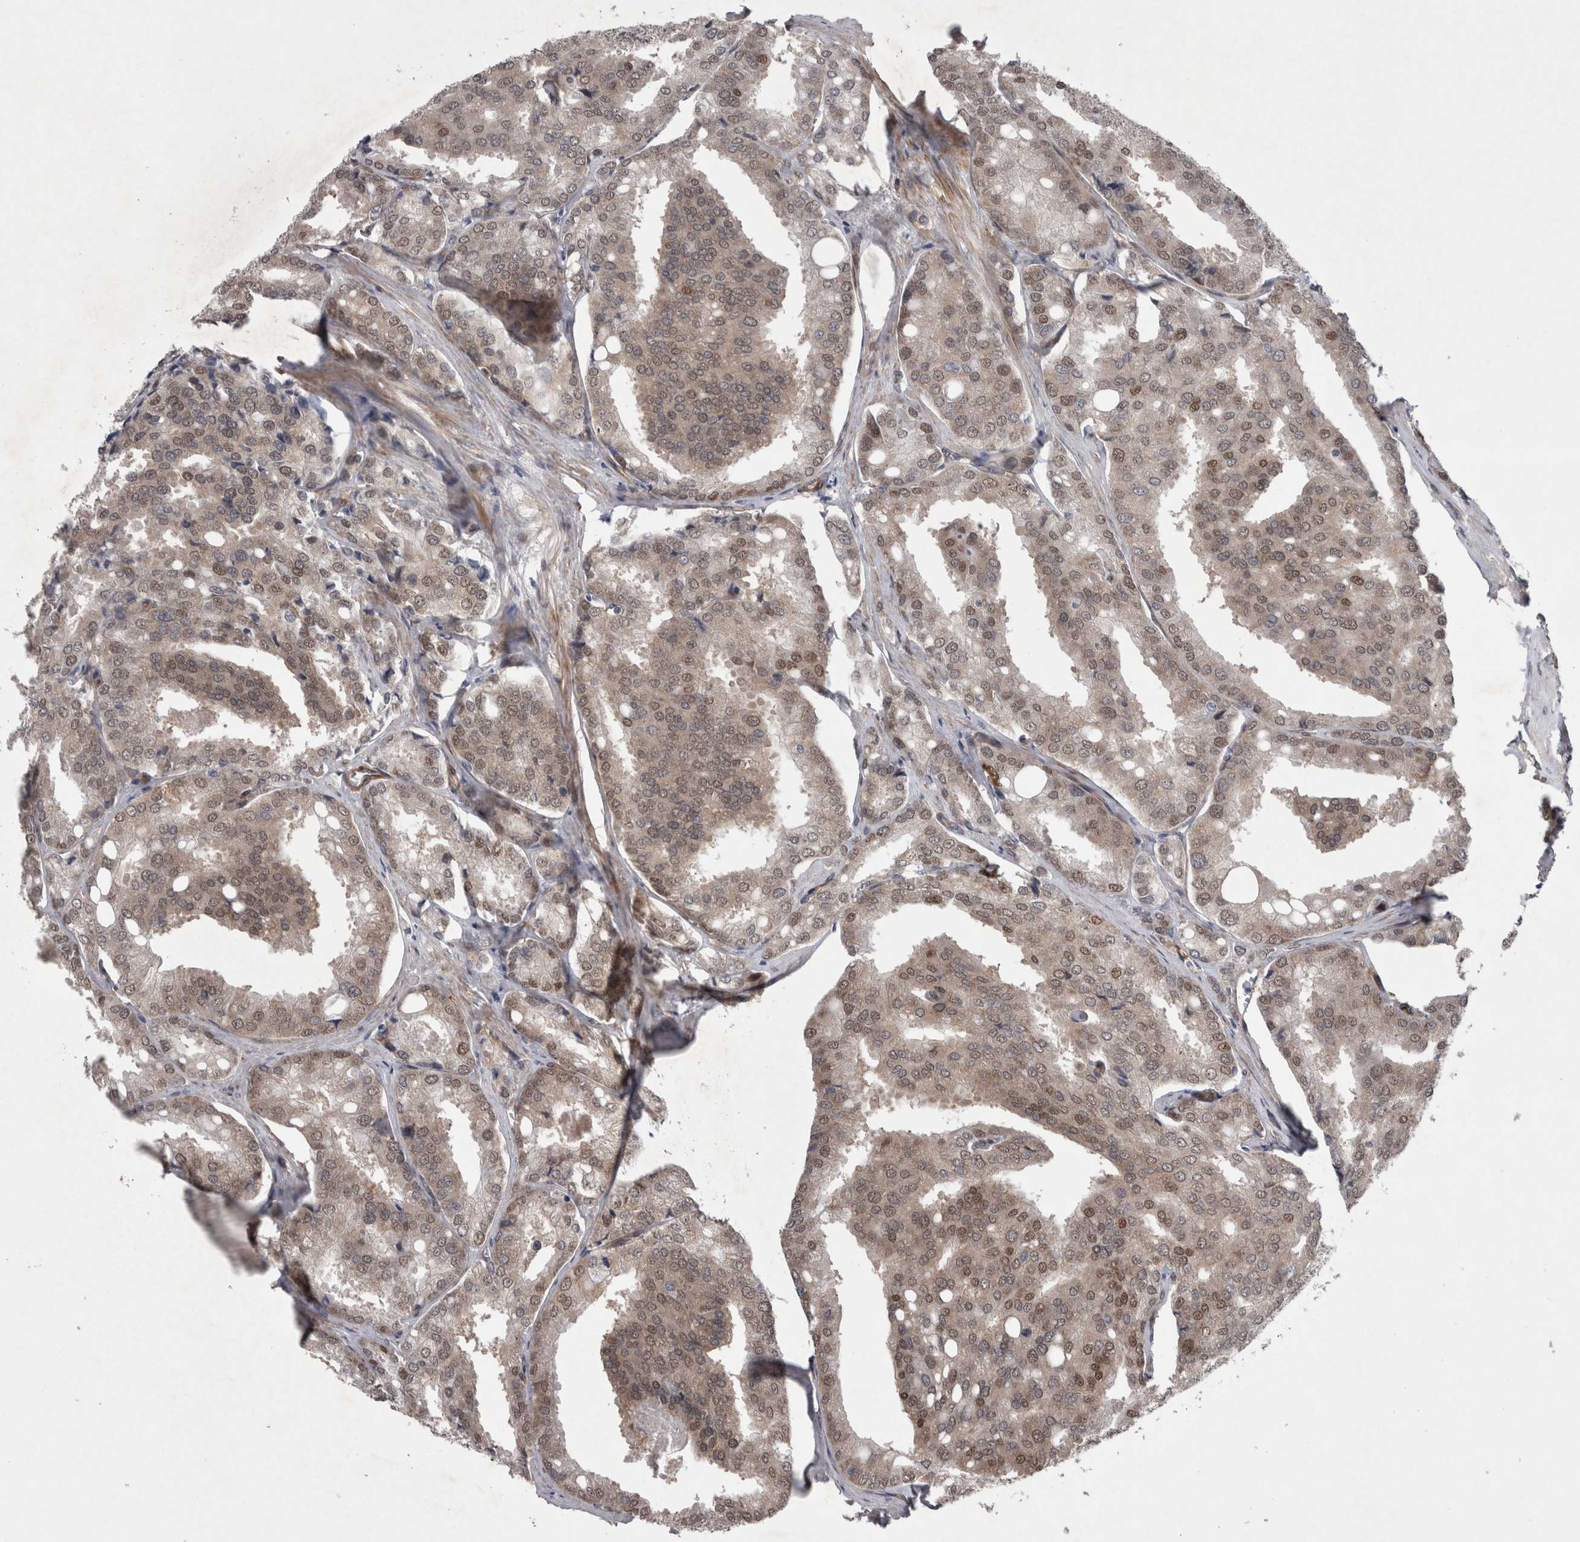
{"staining": {"intensity": "weak", "quantity": ">75%", "location": "cytoplasmic/membranous,nuclear"}, "tissue": "prostate cancer", "cell_type": "Tumor cells", "image_type": "cancer", "snomed": [{"axis": "morphology", "description": "Adenocarcinoma, High grade"}, {"axis": "topography", "description": "Prostate"}], "caption": "The micrograph shows staining of prostate cancer, revealing weak cytoplasmic/membranous and nuclear protein positivity (brown color) within tumor cells.", "gene": "DDX6", "patient": {"sex": "male", "age": 50}}